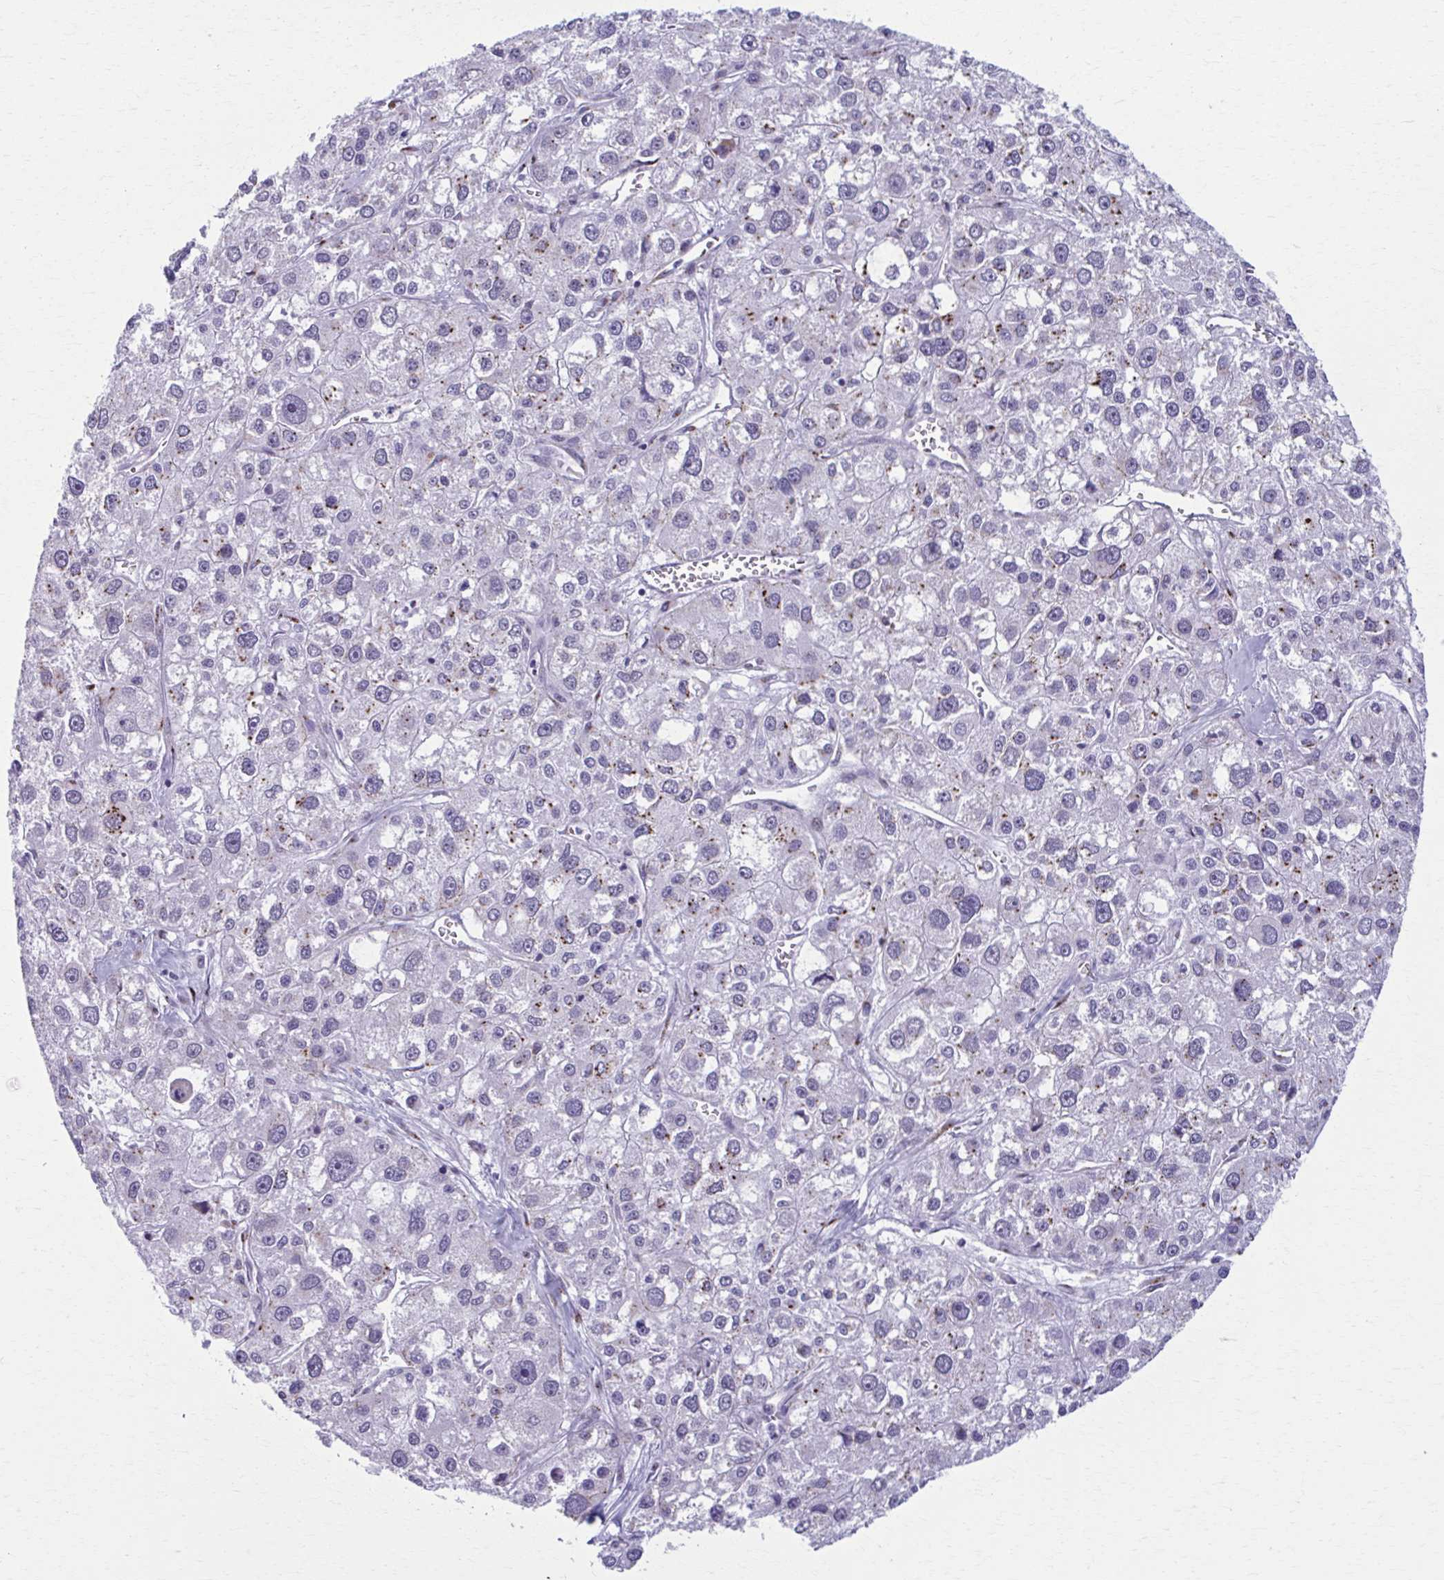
{"staining": {"intensity": "moderate", "quantity": "25%-75%", "location": "cytoplasmic/membranous"}, "tissue": "liver cancer", "cell_type": "Tumor cells", "image_type": "cancer", "snomed": [{"axis": "morphology", "description": "Carcinoma, Hepatocellular, NOS"}, {"axis": "topography", "description": "Liver"}], "caption": "The micrograph displays a brown stain indicating the presence of a protein in the cytoplasmic/membranous of tumor cells in liver cancer (hepatocellular carcinoma).", "gene": "ZNF682", "patient": {"sex": "male", "age": 73}}